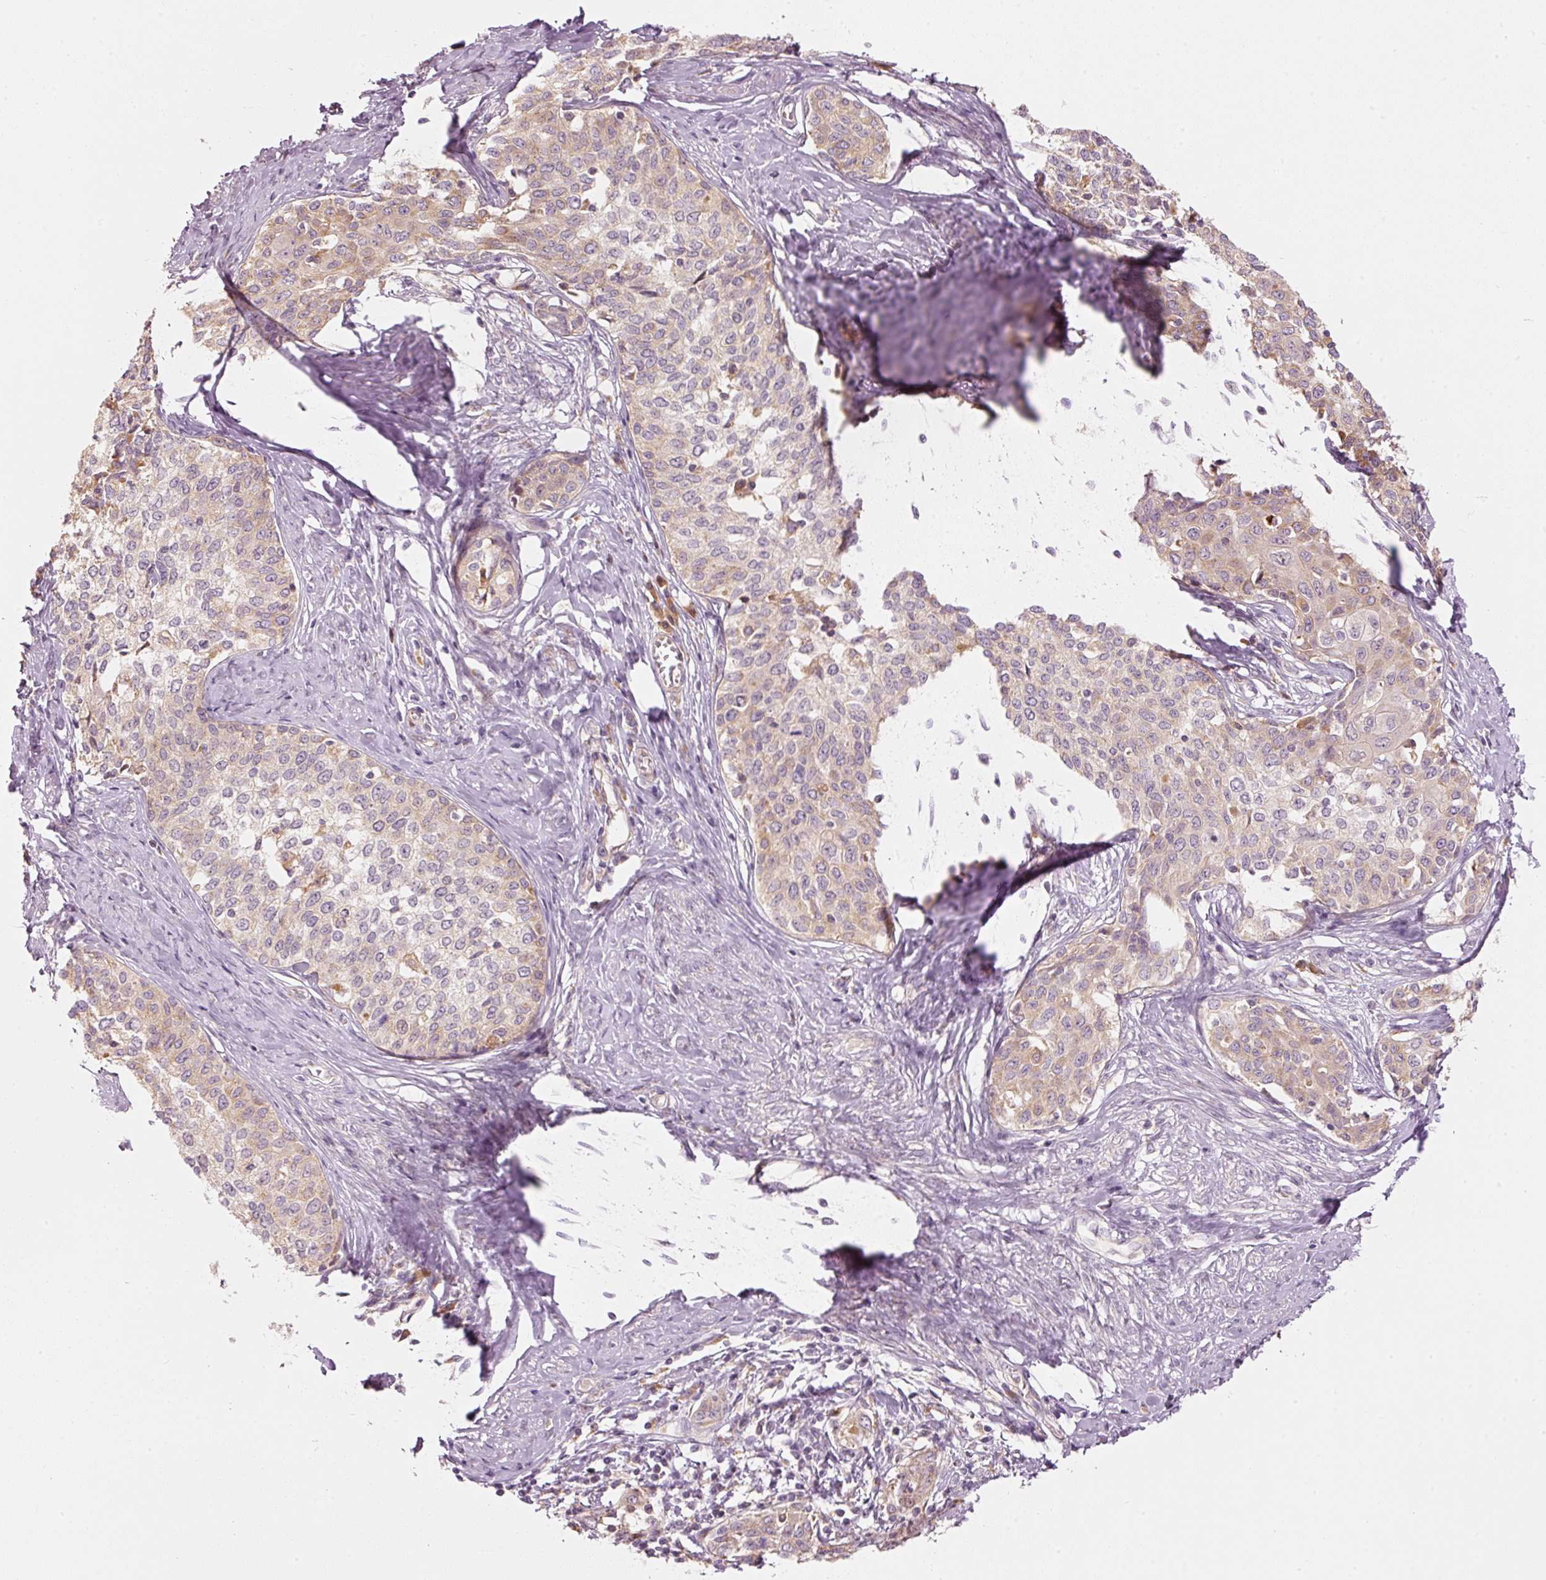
{"staining": {"intensity": "weak", "quantity": "25%-75%", "location": "cytoplasmic/membranous"}, "tissue": "cervical cancer", "cell_type": "Tumor cells", "image_type": "cancer", "snomed": [{"axis": "morphology", "description": "Squamous cell carcinoma, NOS"}, {"axis": "morphology", "description": "Adenocarcinoma, NOS"}, {"axis": "topography", "description": "Cervix"}], "caption": "Immunohistochemical staining of human cervical cancer (squamous cell carcinoma) demonstrates low levels of weak cytoplasmic/membranous staining in approximately 25%-75% of tumor cells.", "gene": "MAP10", "patient": {"sex": "female", "age": 52}}